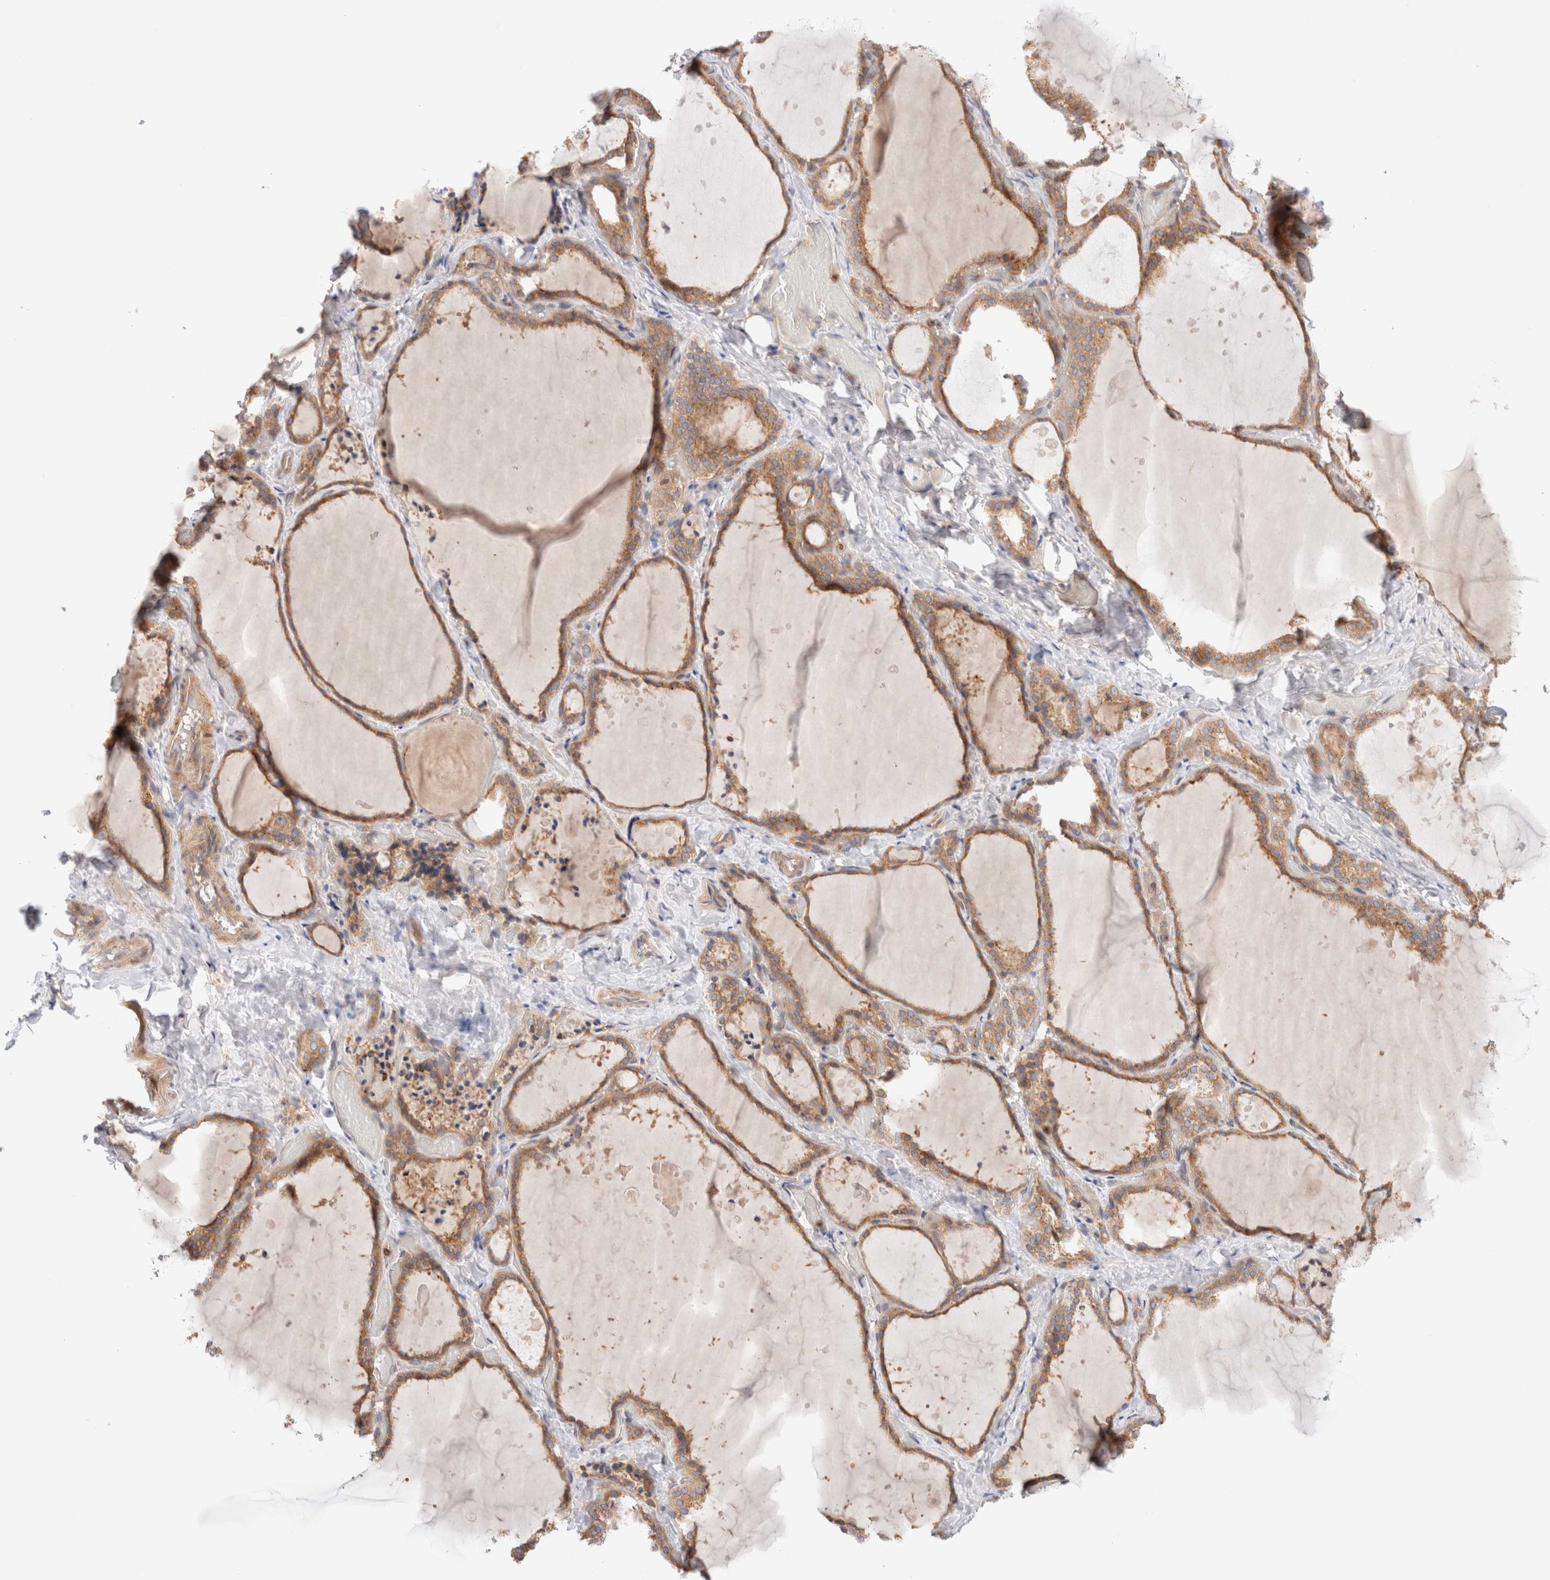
{"staining": {"intensity": "moderate", "quantity": ">75%", "location": "cytoplasmic/membranous"}, "tissue": "thyroid gland", "cell_type": "Glandular cells", "image_type": "normal", "snomed": [{"axis": "morphology", "description": "Normal tissue, NOS"}, {"axis": "topography", "description": "Thyroid gland"}], "caption": "Protein staining displays moderate cytoplasmic/membranous positivity in about >75% of glandular cells in unremarkable thyroid gland. (DAB = brown stain, brightfield microscopy at high magnification).", "gene": "SIKE1", "patient": {"sex": "female", "age": 44}}